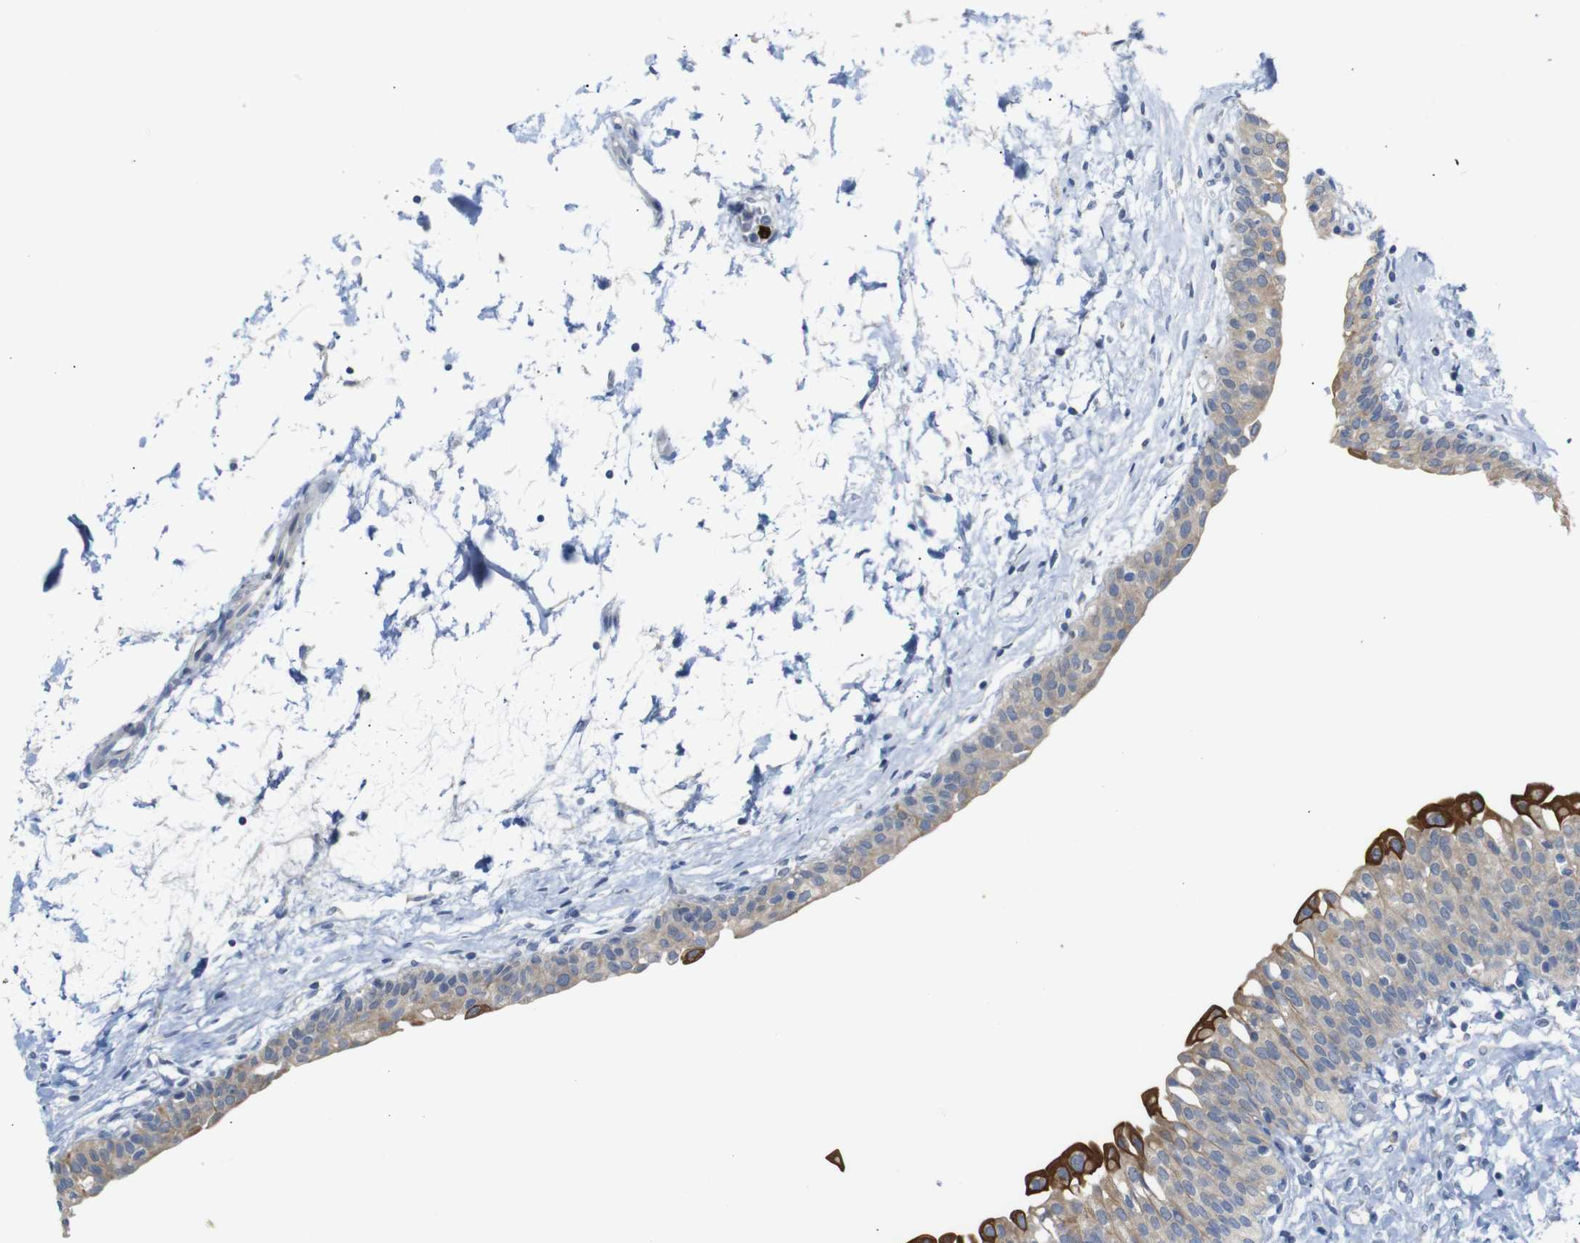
{"staining": {"intensity": "strong", "quantity": "<25%", "location": "cytoplasmic/membranous"}, "tissue": "urinary bladder", "cell_type": "Urothelial cells", "image_type": "normal", "snomed": [{"axis": "morphology", "description": "Normal tissue, NOS"}, {"axis": "topography", "description": "Urinary bladder"}], "caption": "Protein expression analysis of unremarkable human urinary bladder reveals strong cytoplasmic/membranous positivity in about <25% of urothelial cells. (IHC, brightfield microscopy, high magnification).", "gene": "ALOX15", "patient": {"sex": "male", "age": 55}}